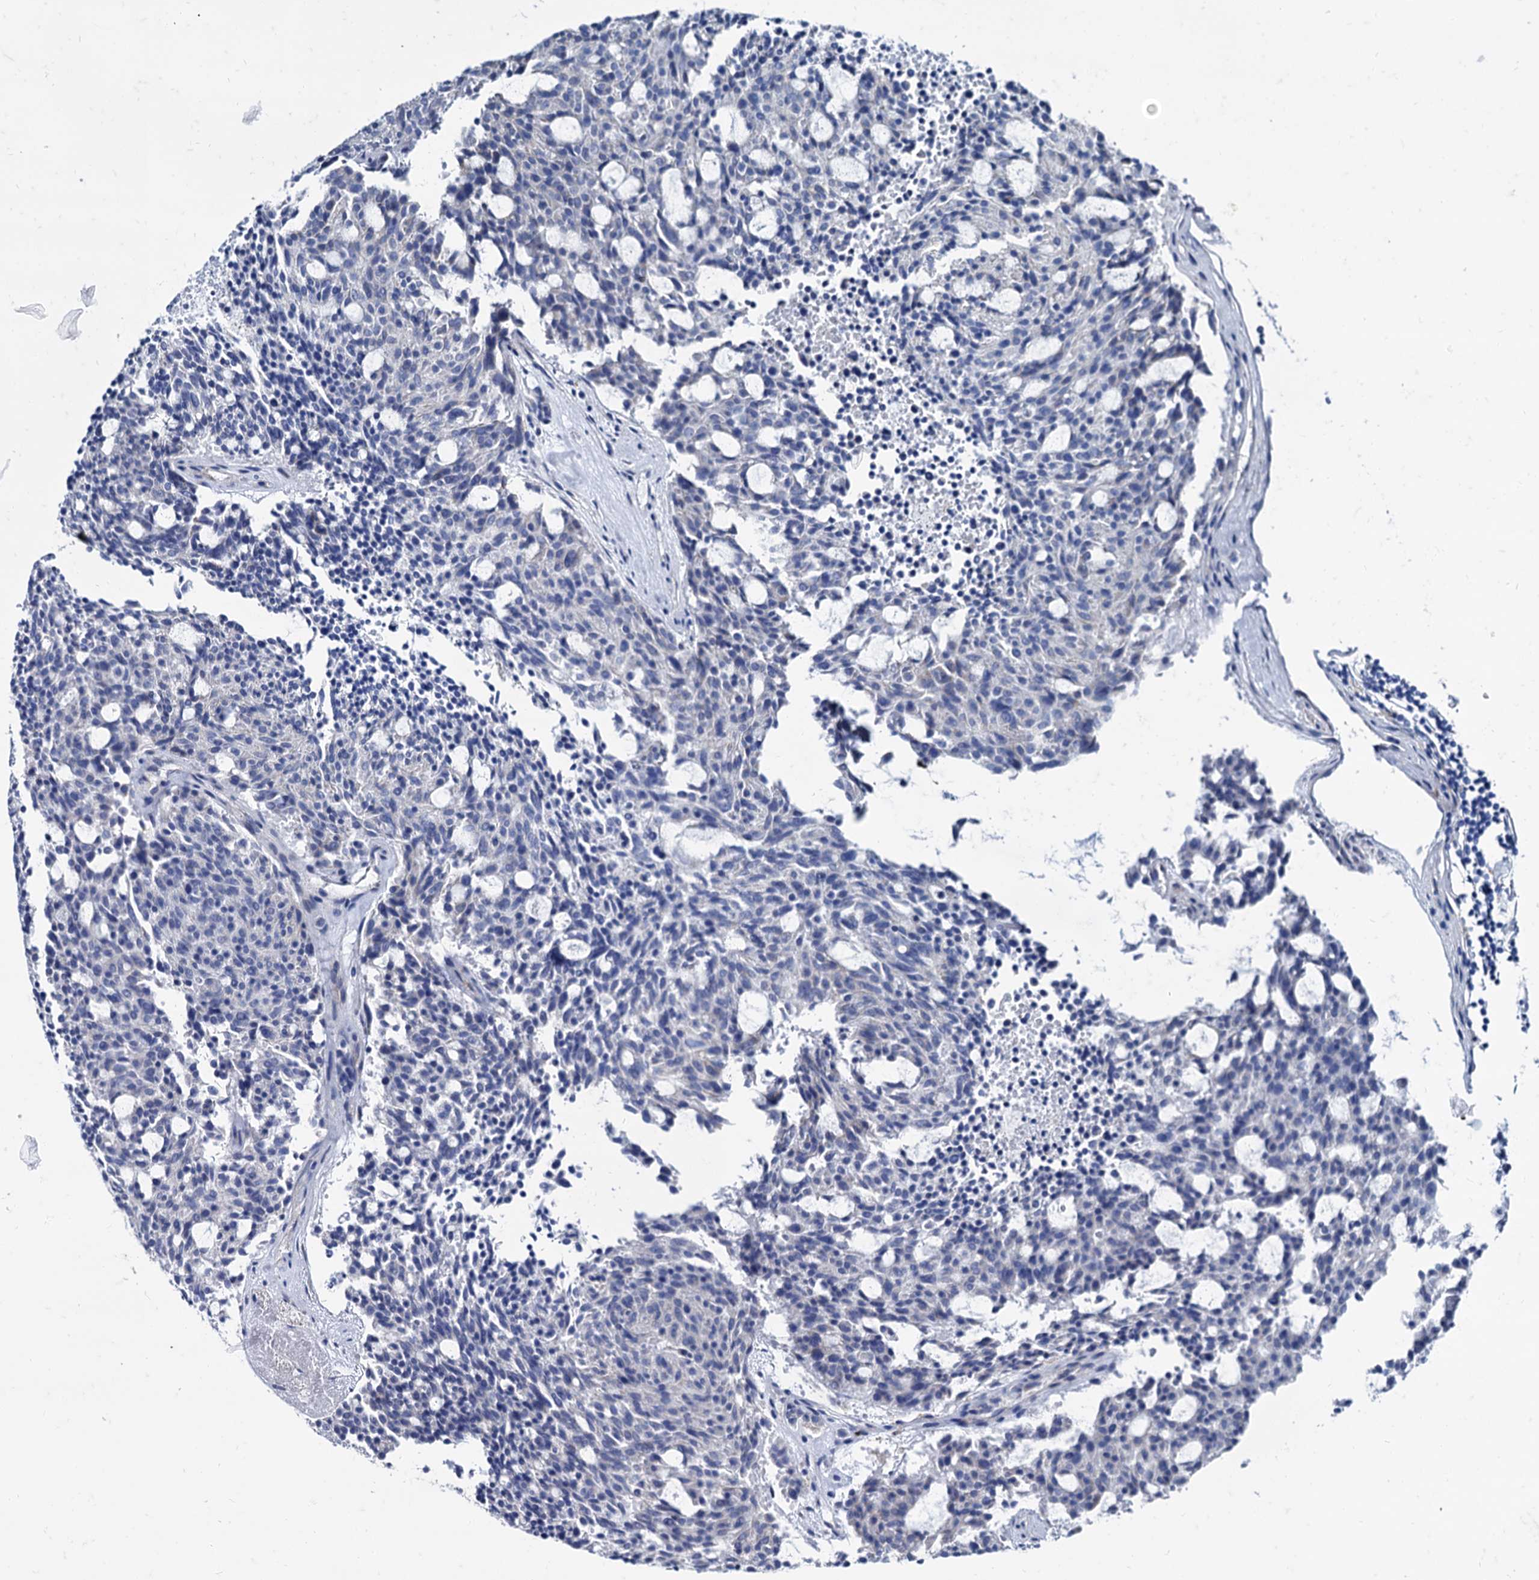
{"staining": {"intensity": "negative", "quantity": "none", "location": "none"}, "tissue": "carcinoid", "cell_type": "Tumor cells", "image_type": "cancer", "snomed": [{"axis": "morphology", "description": "Carcinoid, malignant, NOS"}, {"axis": "topography", "description": "Pancreas"}], "caption": "Tumor cells are negative for brown protein staining in carcinoid. (Brightfield microscopy of DAB (3,3'-diaminobenzidine) IHC at high magnification).", "gene": "FOXR2", "patient": {"sex": "female", "age": 54}}